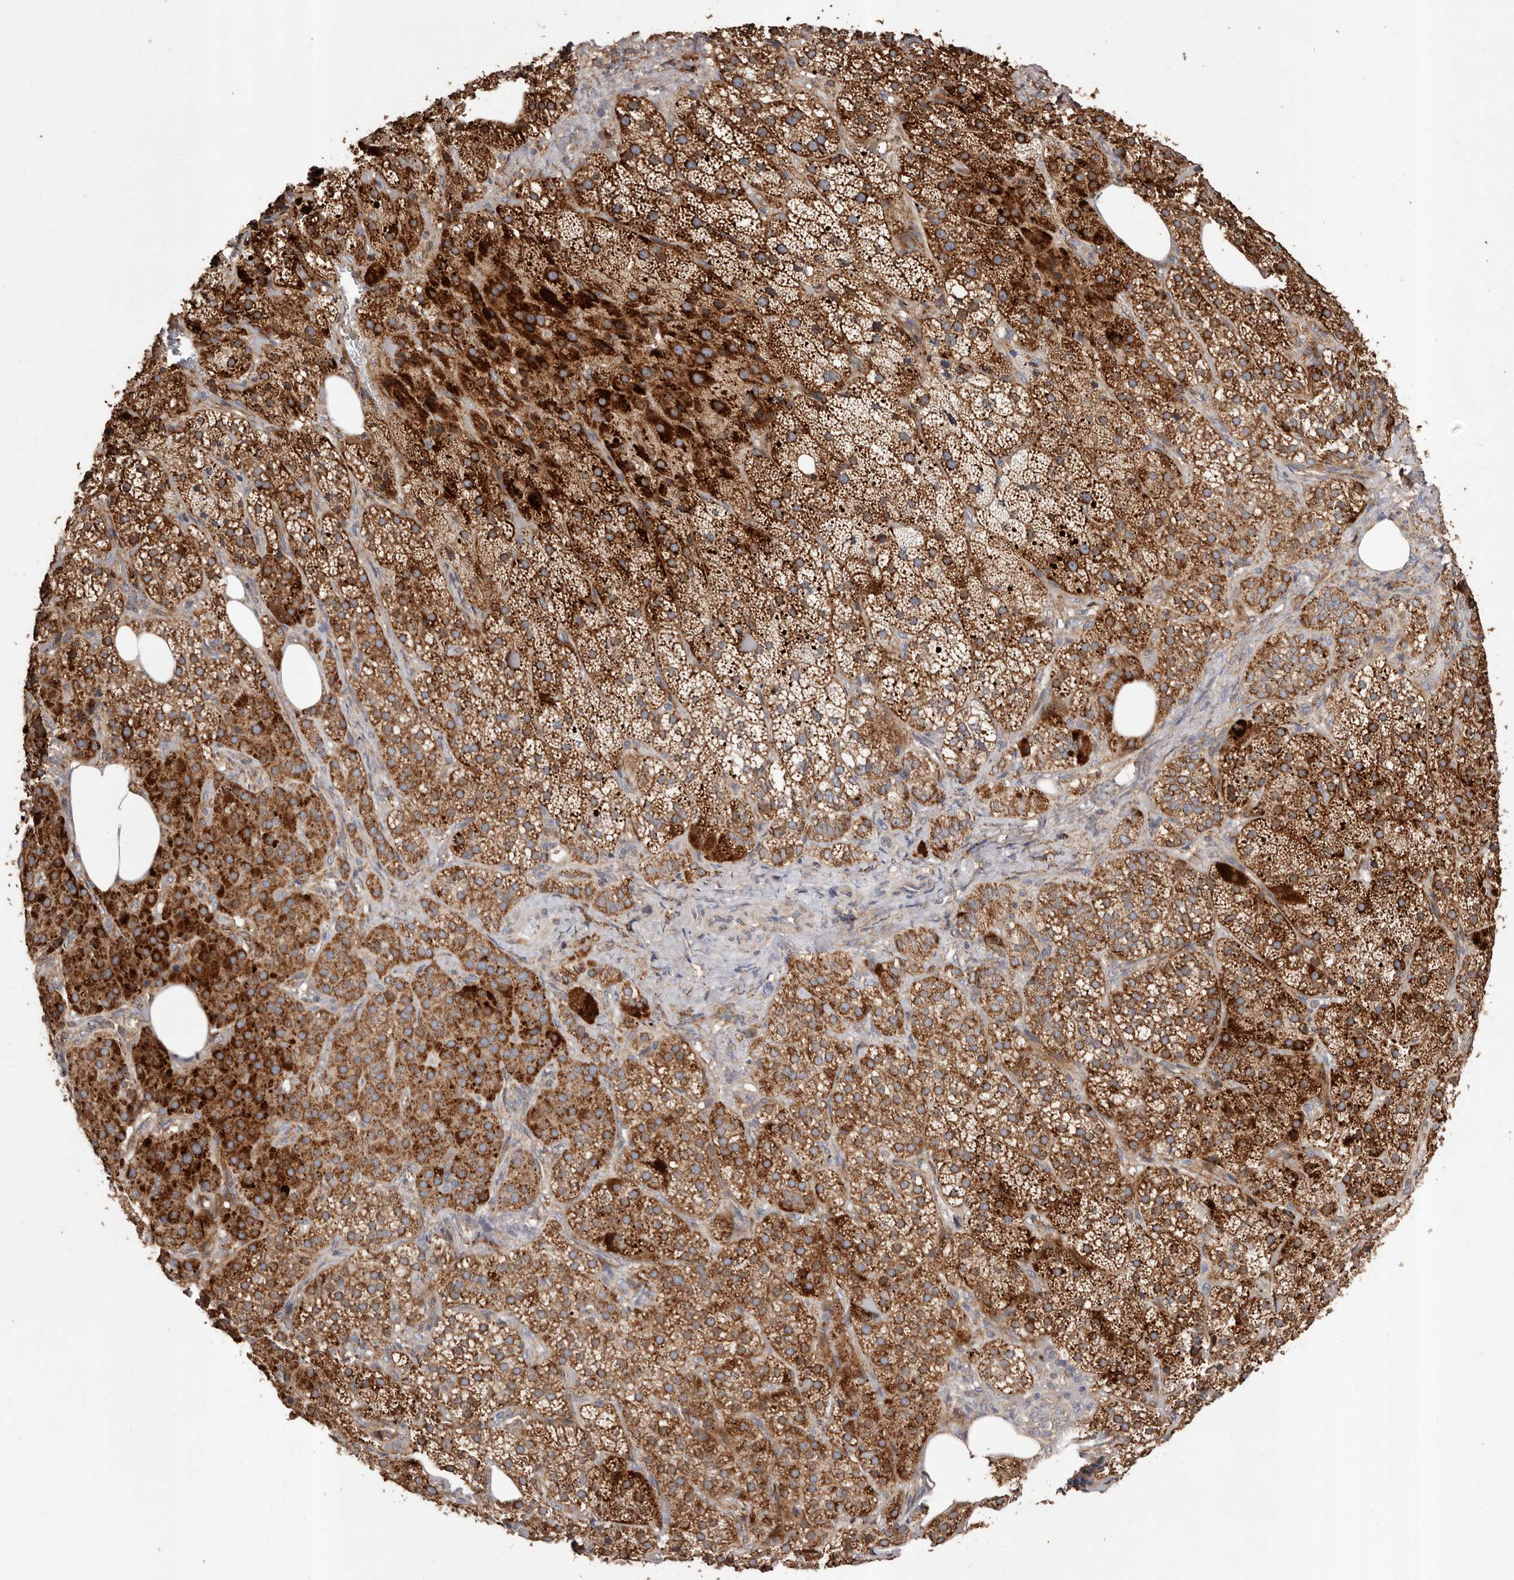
{"staining": {"intensity": "strong", "quantity": ">75%", "location": "cytoplasmic/membranous"}, "tissue": "adrenal gland", "cell_type": "Glandular cells", "image_type": "normal", "snomed": [{"axis": "morphology", "description": "Normal tissue, NOS"}, {"axis": "topography", "description": "Adrenal gland"}], "caption": "A micrograph showing strong cytoplasmic/membranous positivity in approximately >75% of glandular cells in unremarkable adrenal gland, as visualized by brown immunohistochemical staining.", "gene": "STEAP2", "patient": {"sex": "female", "age": 59}}